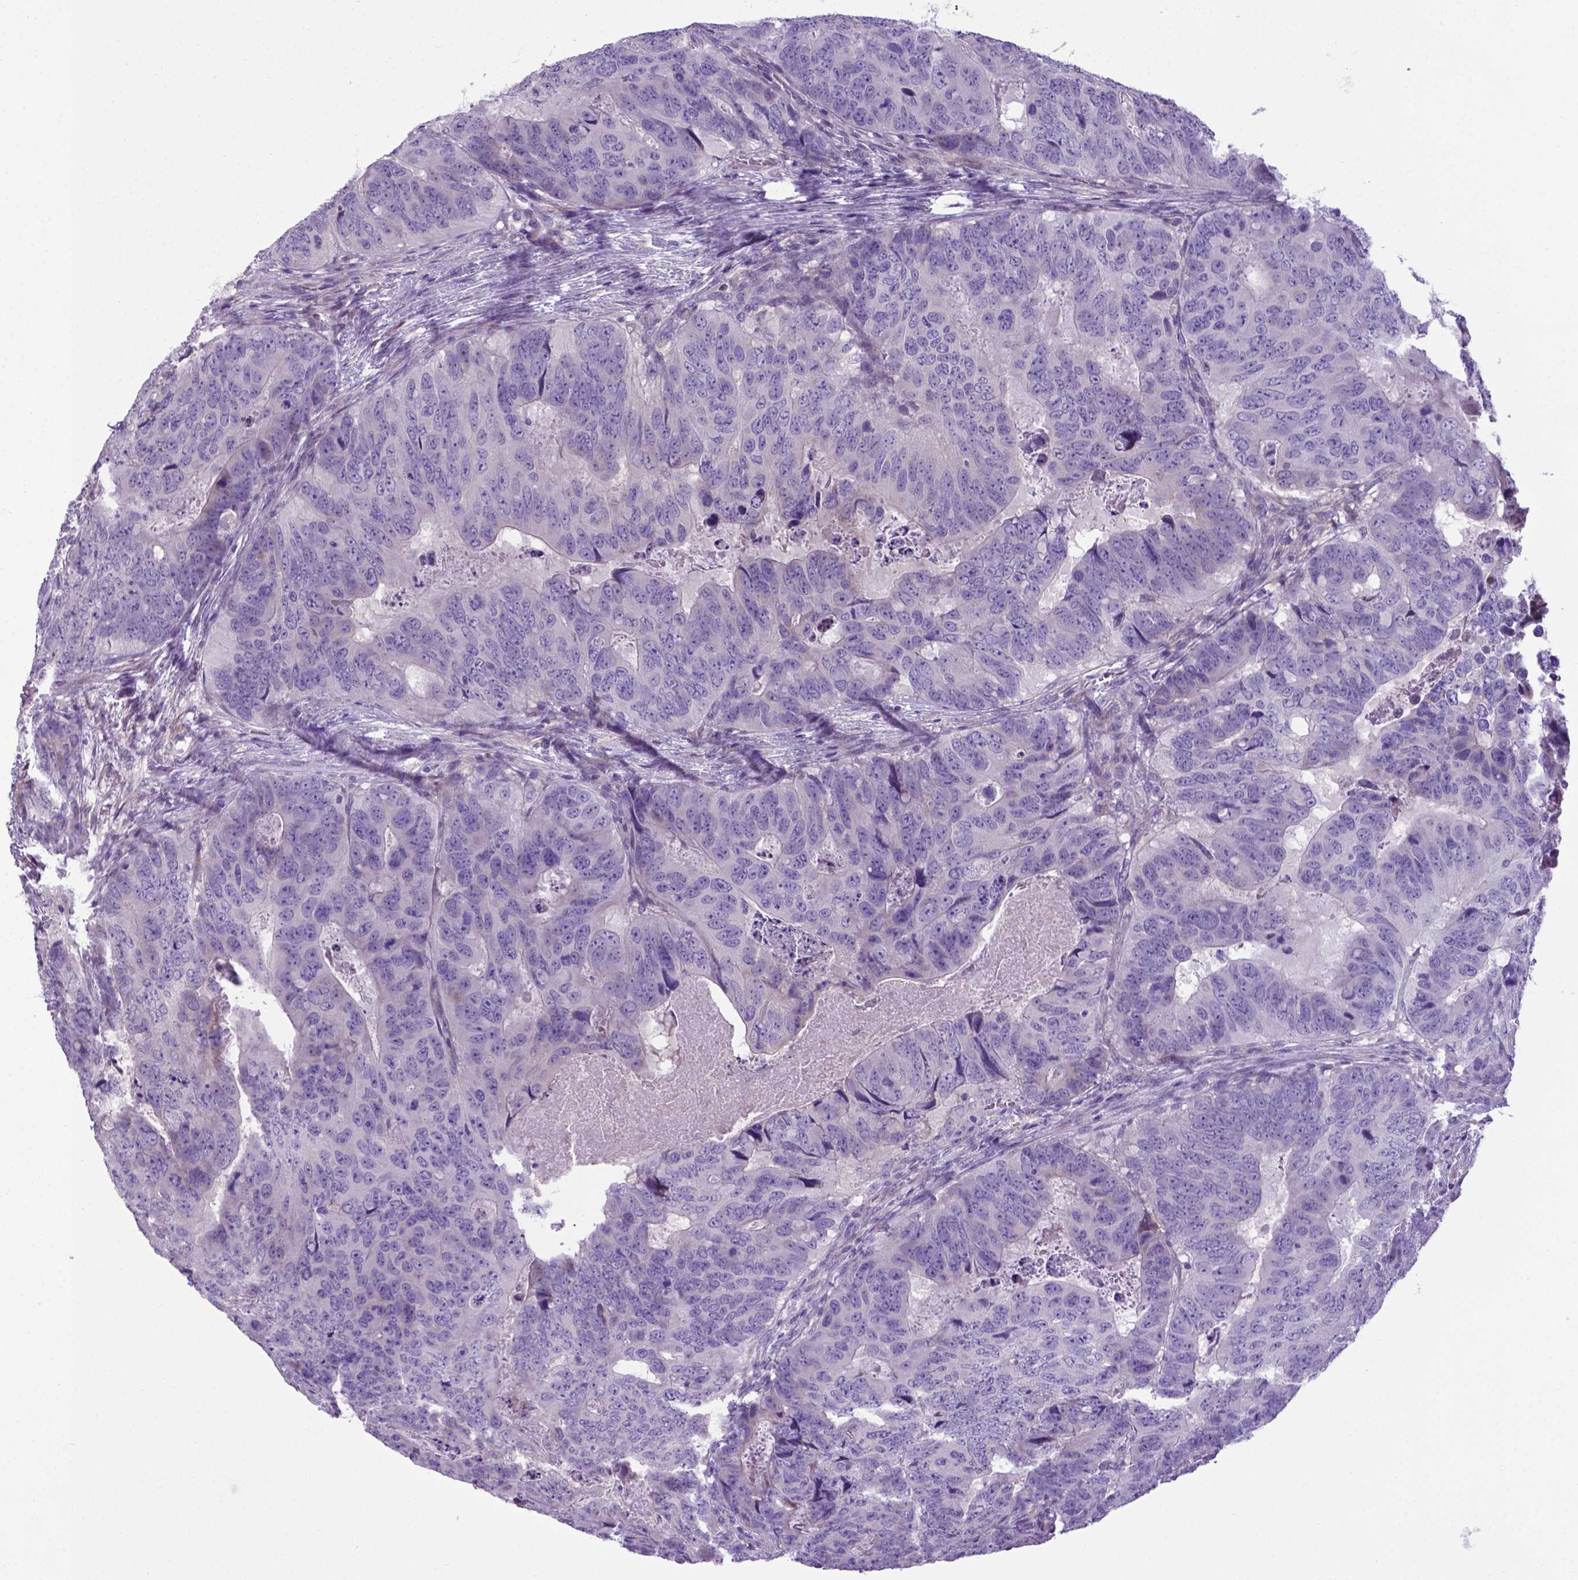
{"staining": {"intensity": "negative", "quantity": "none", "location": "none"}, "tissue": "colorectal cancer", "cell_type": "Tumor cells", "image_type": "cancer", "snomed": [{"axis": "morphology", "description": "Adenocarcinoma, NOS"}, {"axis": "topography", "description": "Colon"}], "caption": "High magnification brightfield microscopy of colorectal cancer stained with DAB (brown) and counterstained with hematoxylin (blue): tumor cells show no significant expression.", "gene": "ADRA2B", "patient": {"sex": "male", "age": 79}}